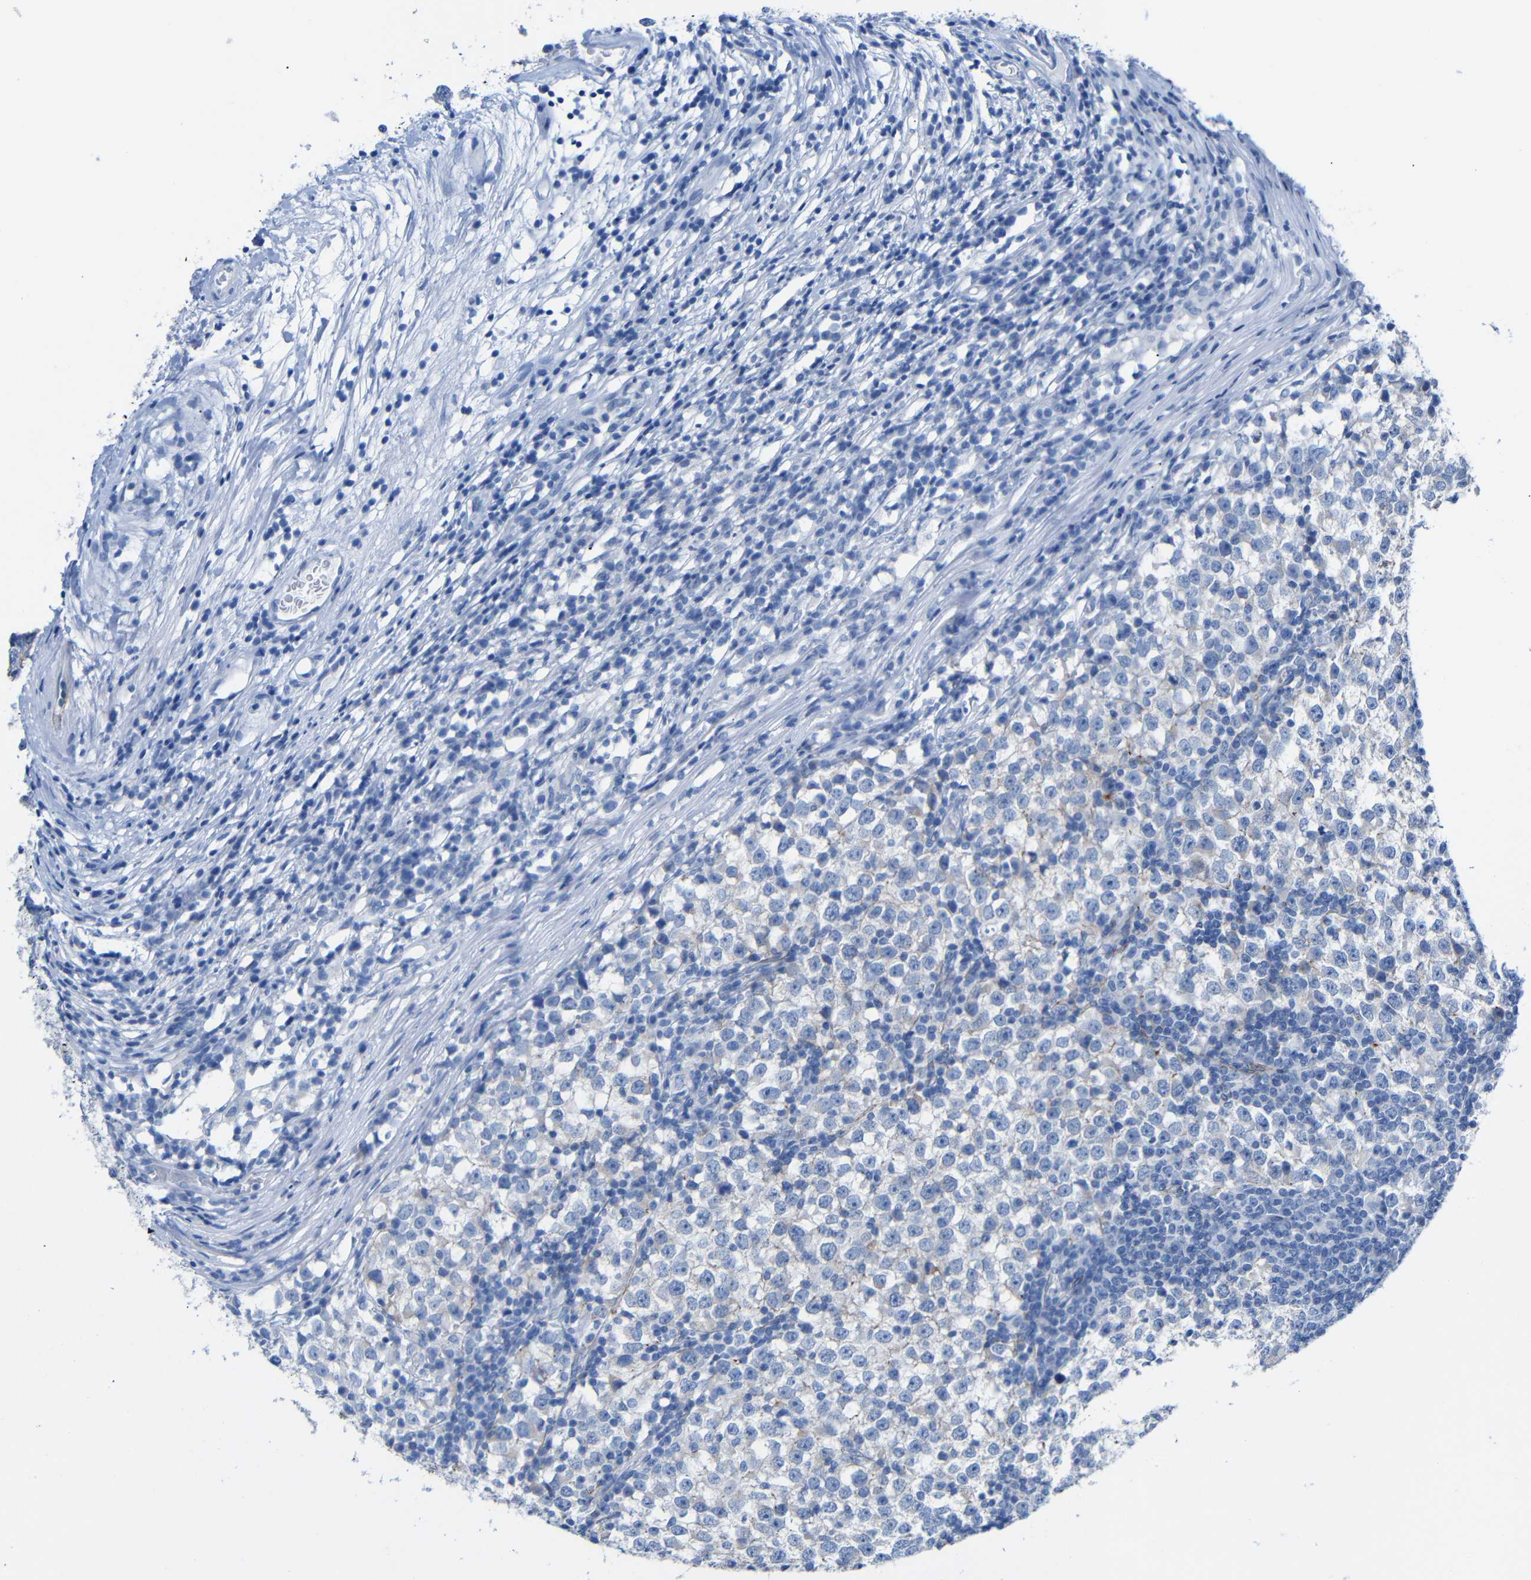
{"staining": {"intensity": "negative", "quantity": "none", "location": "none"}, "tissue": "testis cancer", "cell_type": "Tumor cells", "image_type": "cancer", "snomed": [{"axis": "morphology", "description": "Seminoma, NOS"}, {"axis": "topography", "description": "Testis"}], "caption": "Immunohistochemical staining of testis cancer reveals no significant staining in tumor cells.", "gene": "CGNL1", "patient": {"sex": "male", "age": 65}}